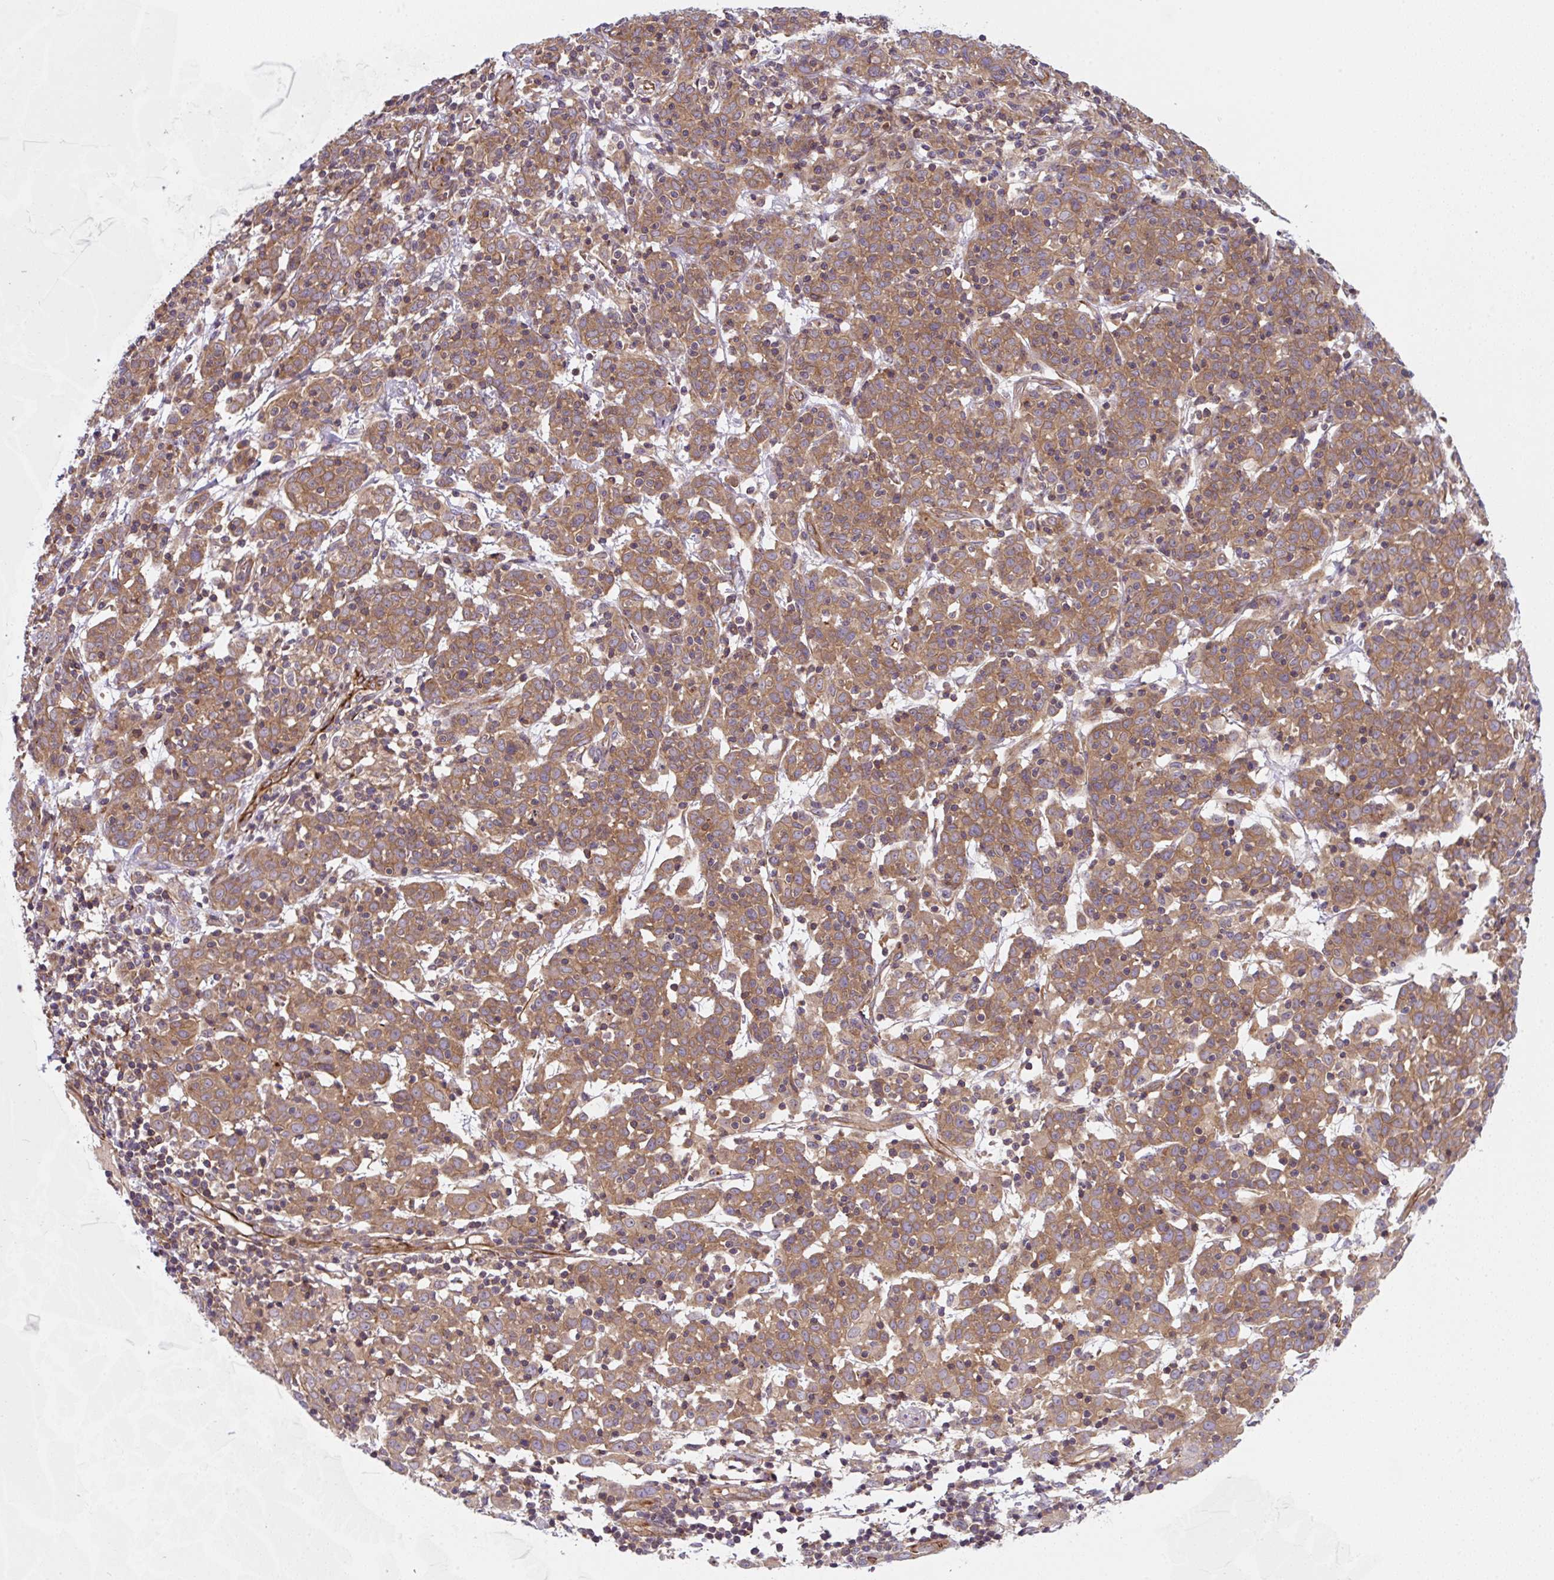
{"staining": {"intensity": "moderate", "quantity": ">75%", "location": "cytoplasmic/membranous"}, "tissue": "cervical cancer", "cell_type": "Tumor cells", "image_type": "cancer", "snomed": [{"axis": "morphology", "description": "Squamous cell carcinoma, NOS"}, {"axis": "topography", "description": "Cervix"}], "caption": "Immunohistochemical staining of human cervical cancer demonstrates medium levels of moderate cytoplasmic/membranous protein positivity in about >75% of tumor cells.", "gene": "APOBEC3D", "patient": {"sex": "female", "age": 67}}